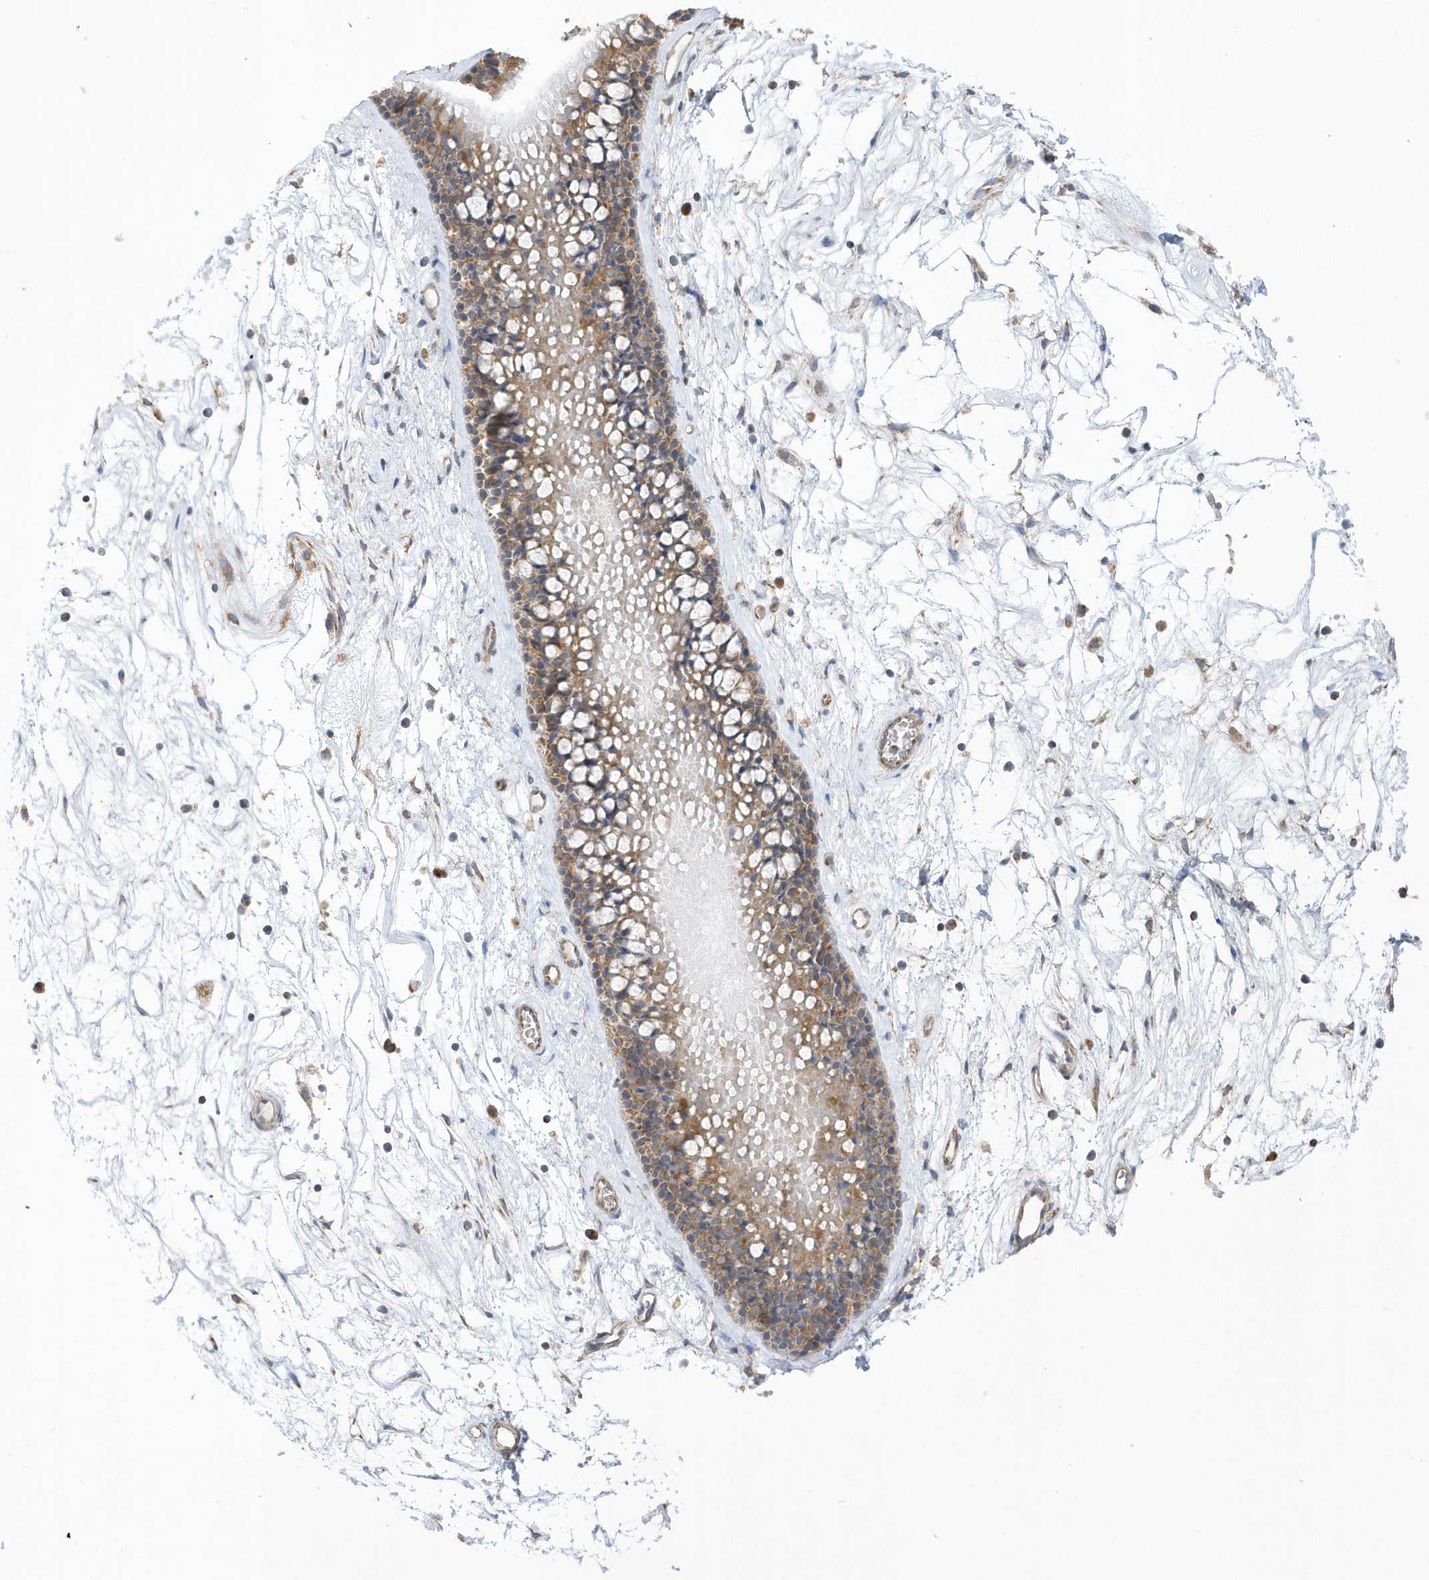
{"staining": {"intensity": "moderate", "quantity": ">75%", "location": "cytoplasmic/membranous"}, "tissue": "nasopharynx", "cell_type": "Respiratory epithelial cells", "image_type": "normal", "snomed": [{"axis": "morphology", "description": "Normal tissue, NOS"}, {"axis": "topography", "description": "Nasopharynx"}], "caption": "This histopathology image demonstrates unremarkable nasopharynx stained with immunohistochemistry to label a protein in brown. The cytoplasmic/membranous of respiratory epithelial cells show moderate positivity for the protein. Nuclei are counter-stained blue.", "gene": "SPATA5", "patient": {"sex": "male", "age": 64}}